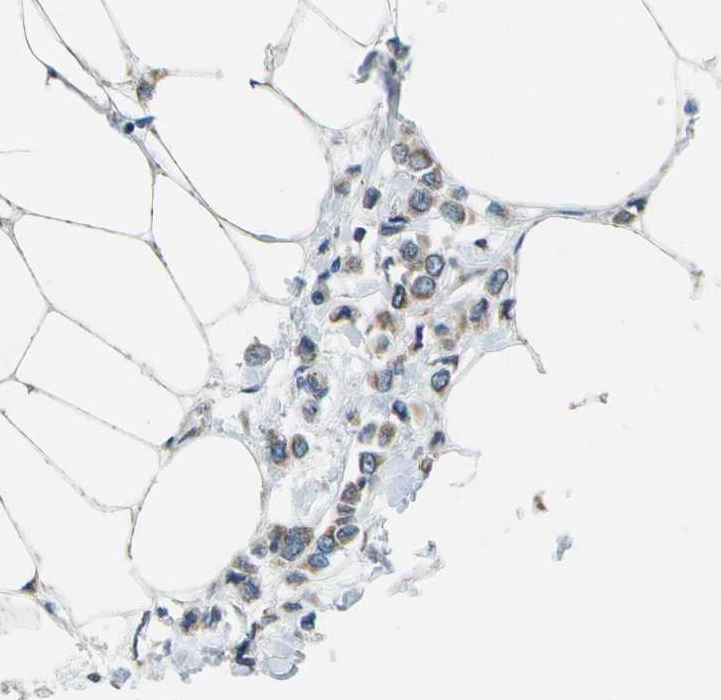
{"staining": {"intensity": "moderate", "quantity": "25%-75%", "location": "cytoplasmic/membranous"}, "tissue": "breast cancer", "cell_type": "Tumor cells", "image_type": "cancer", "snomed": [{"axis": "morphology", "description": "Lobular carcinoma"}, {"axis": "topography", "description": "Breast"}], "caption": "This is a histology image of immunohistochemistry staining of breast cancer, which shows moderate expression in the cytoplasmic/membranous of tumor cells.", "gene": "GALNT15", "patient": {"sex": "female", "age": 51}}